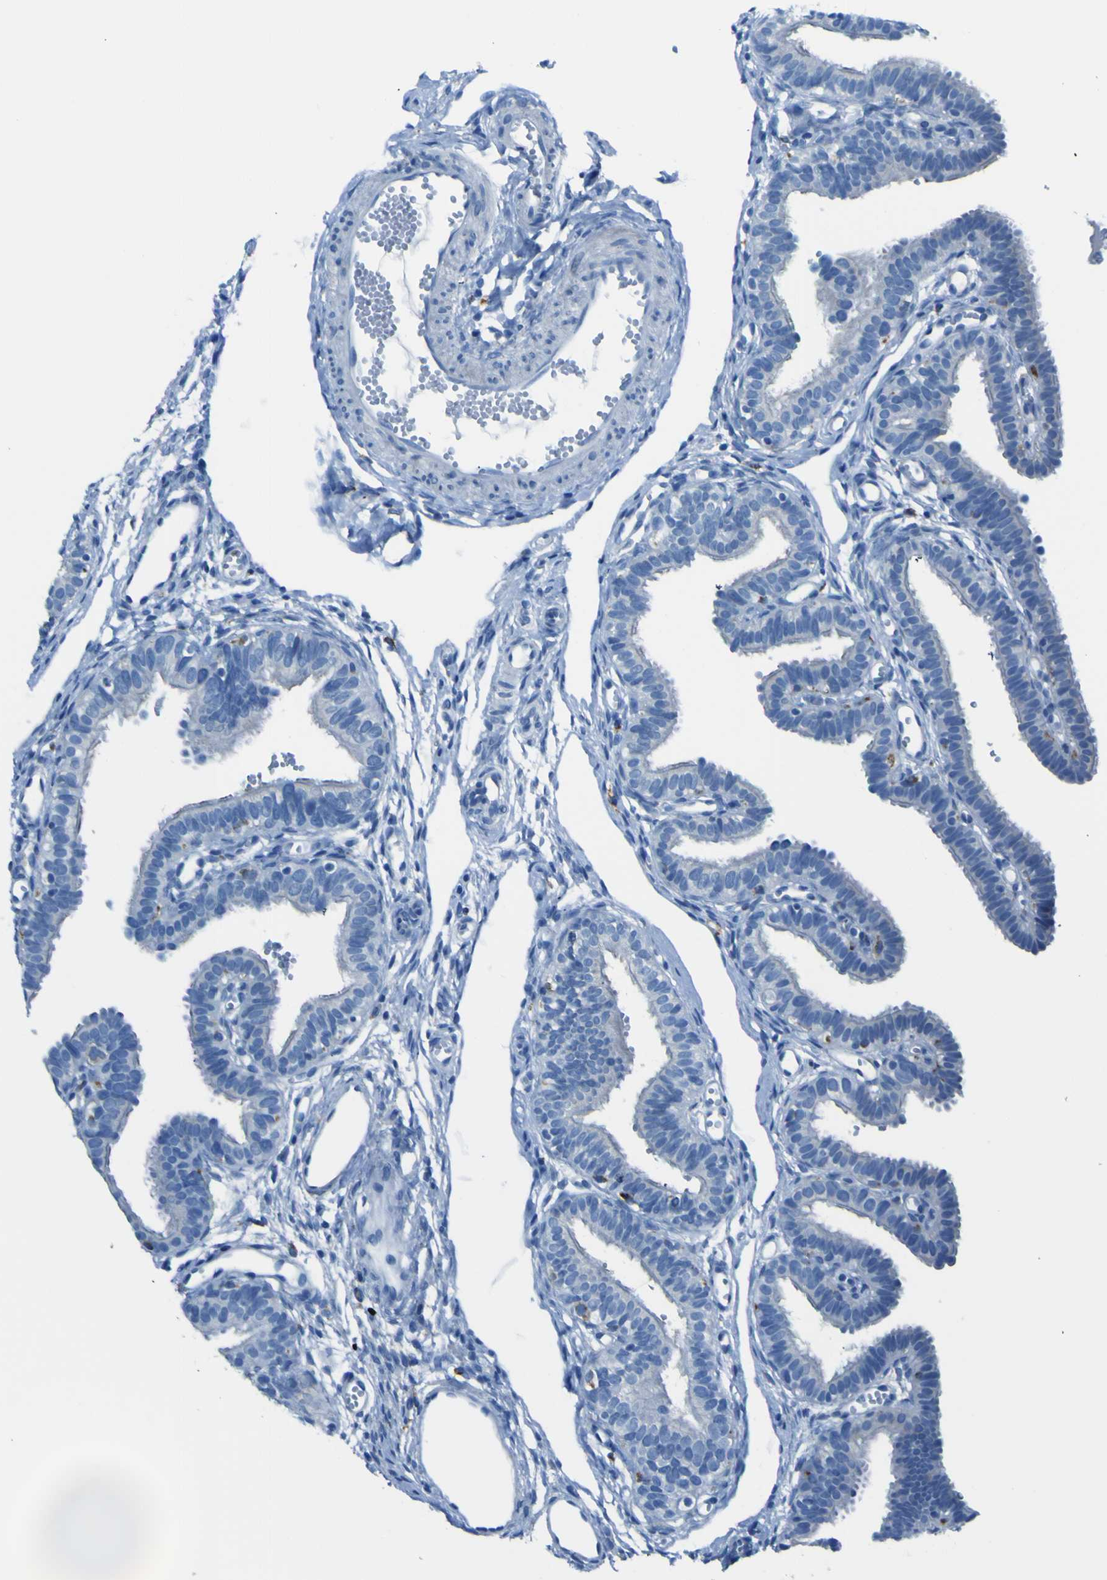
{"staining": {"intensity": "negative", "quantity": "none", "location": "none"}, "tissue": "fallopian tube", "cell_type": "Glandular cells", "image_type": "normal", "snomed": [{"axis": "morphology", "description": "Normal tissue, NOS"}, {"axis": "topography", "description": "Fallopian tube"}, {"axis": "topography", "description": "Placenta"}], "caption": "Protein analysis of benign fallopian tube reveals no significant positivity in glandular cells. (DAB (3,3'-diaminobenzidine) immunohistochemistry with hematoxylin counter stain).", "gene": "ACSL1", "patient": {"sex": "female", "age": 34}}